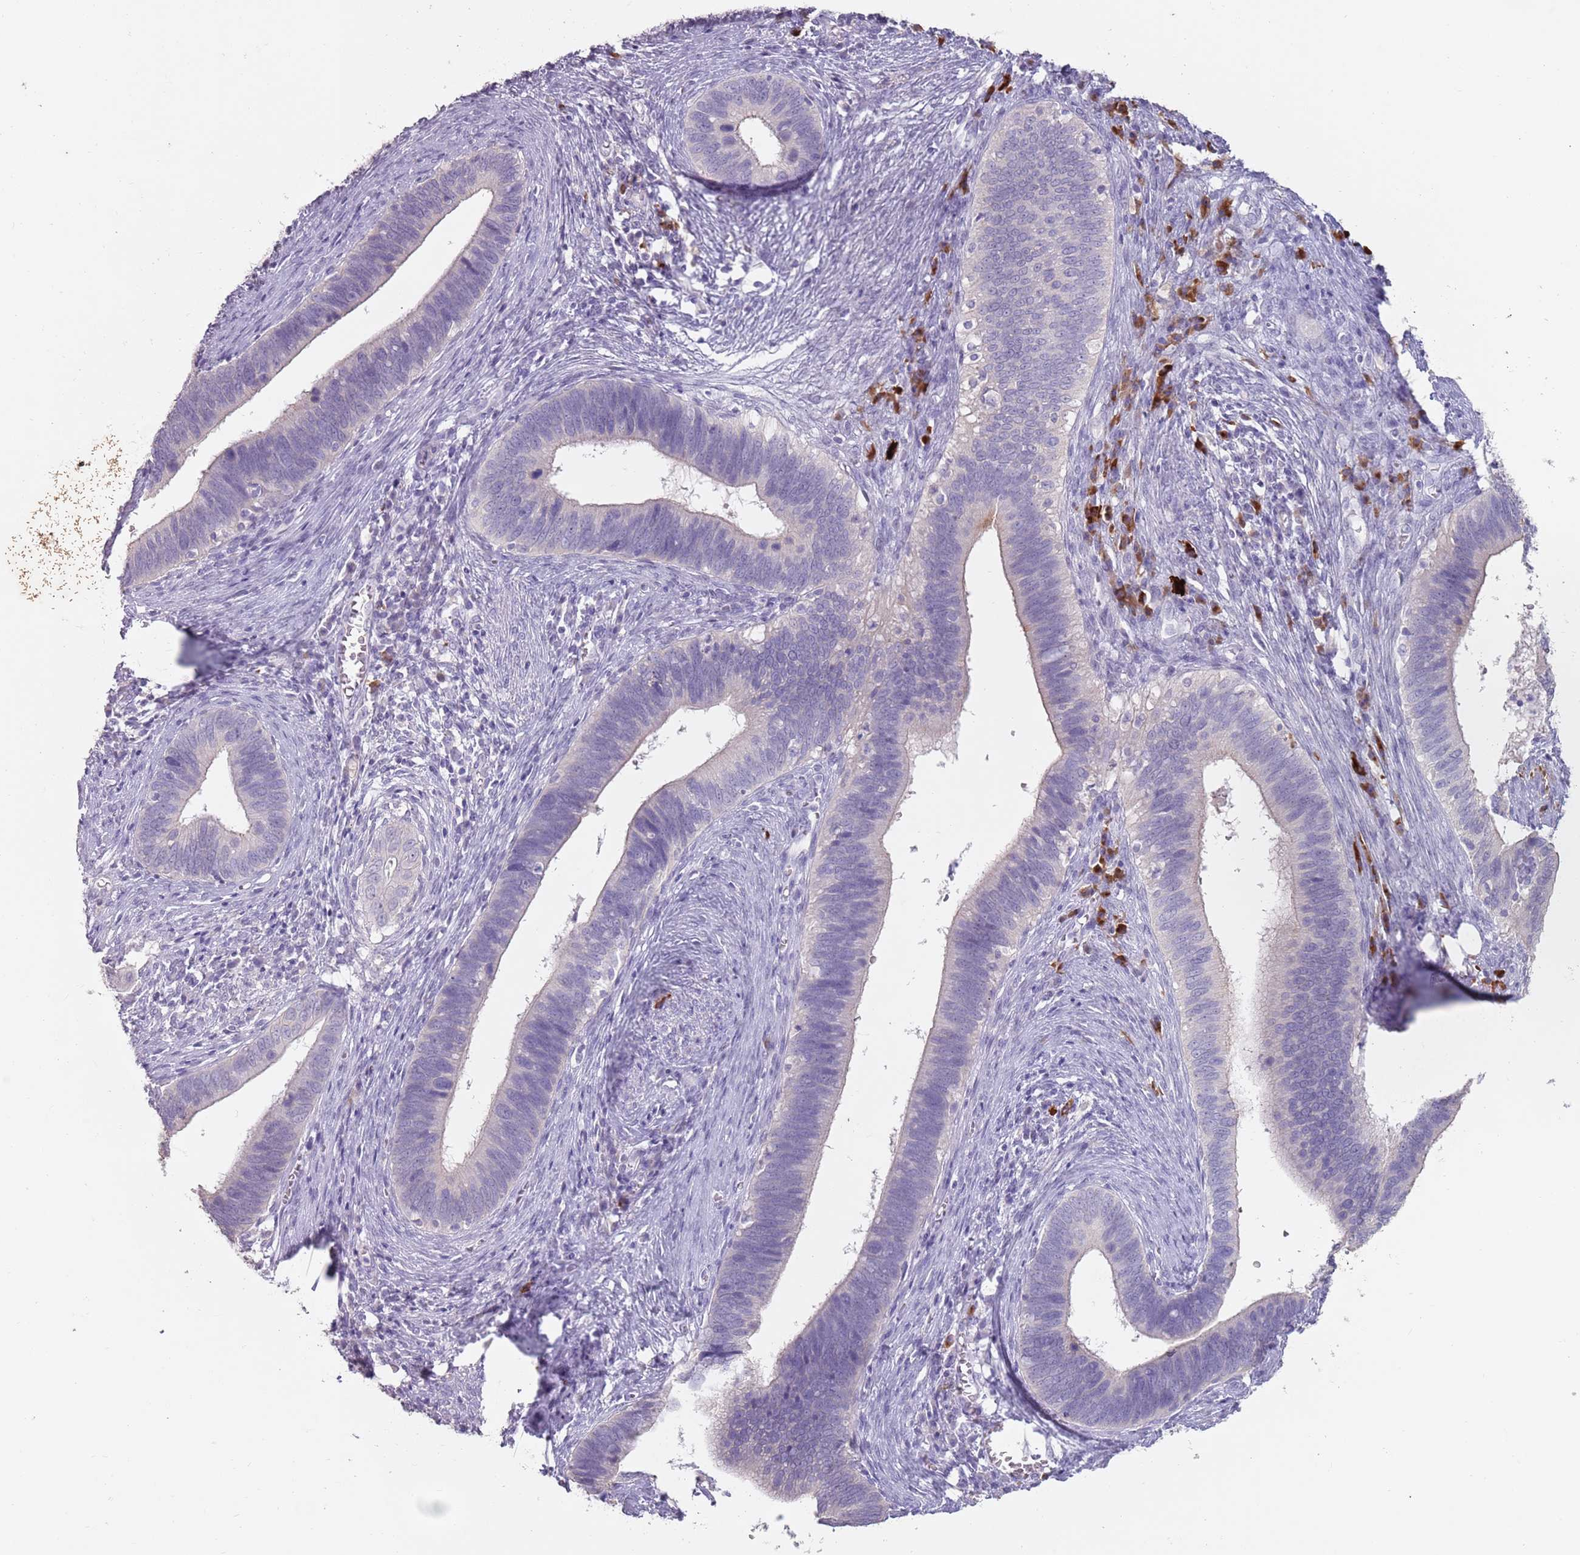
{"staining": {"intensity": "negative", "quantity": "none", "location": "none"}, "tissue": "cervical cancer", "cell_type": "Tumor cells", "image_type": "cancer", "snomed": [{"axis": "morphology", "description": "Adenocarcinoma, NOS"}, {"axis": "topography", "description": "Cervix"}], "caption": "A micrograph of cervical adenocarcinoma stained for a protein shows no brown staining in tumor cells. (DAB (3,3'-diaminobenzidine) immunohistochemistry visualized using brightfield microscopy, high magnification).", "gene": "STYK1", "patient": {"sex": "female", "age": 42}}